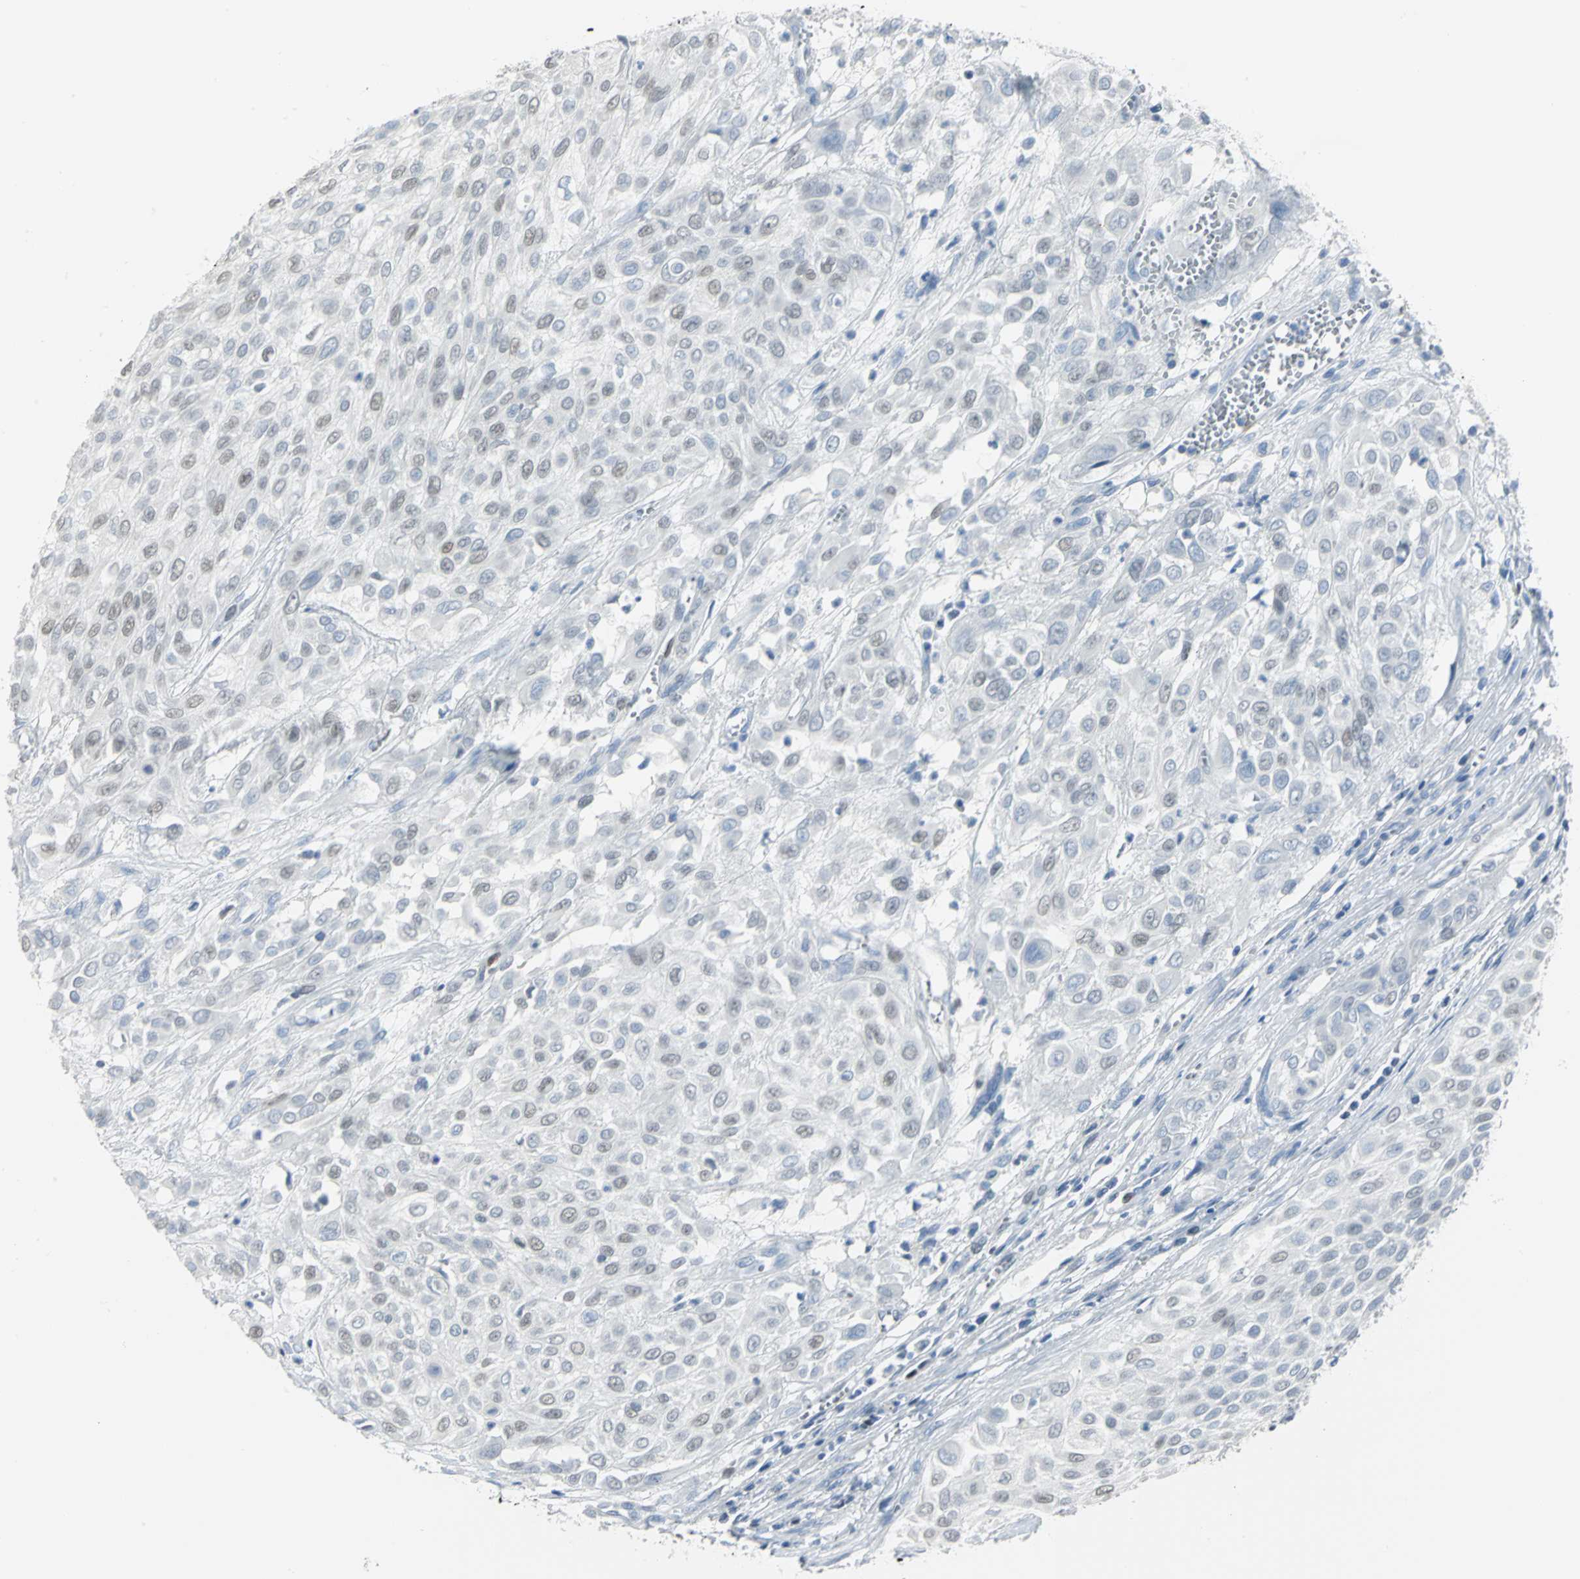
{"staining": {"intensity": "weak", "quantity": "25%-75%", "location": "nuclear"}, "tissue": "urothelial cancer", "cell_type": "Tumor cells", "image_type": "cancer", "snomed": [{"axis": "morphology", "description": "Urothelial carcinoma, High grade"}, {"axis": "topography", "description": "Urinary bladder"}], "caption": "Protein staining of urothelial cancer tissue shows weak nuclear expression in approximately 25%-75% of tumor cells. The staining is performed using DAB brown chromogen to label protein expression. The nuclei are counter-stained blue using hematoxylin.", "gene": "MCM3", "patient": {"sex": "male", "age": 57}}